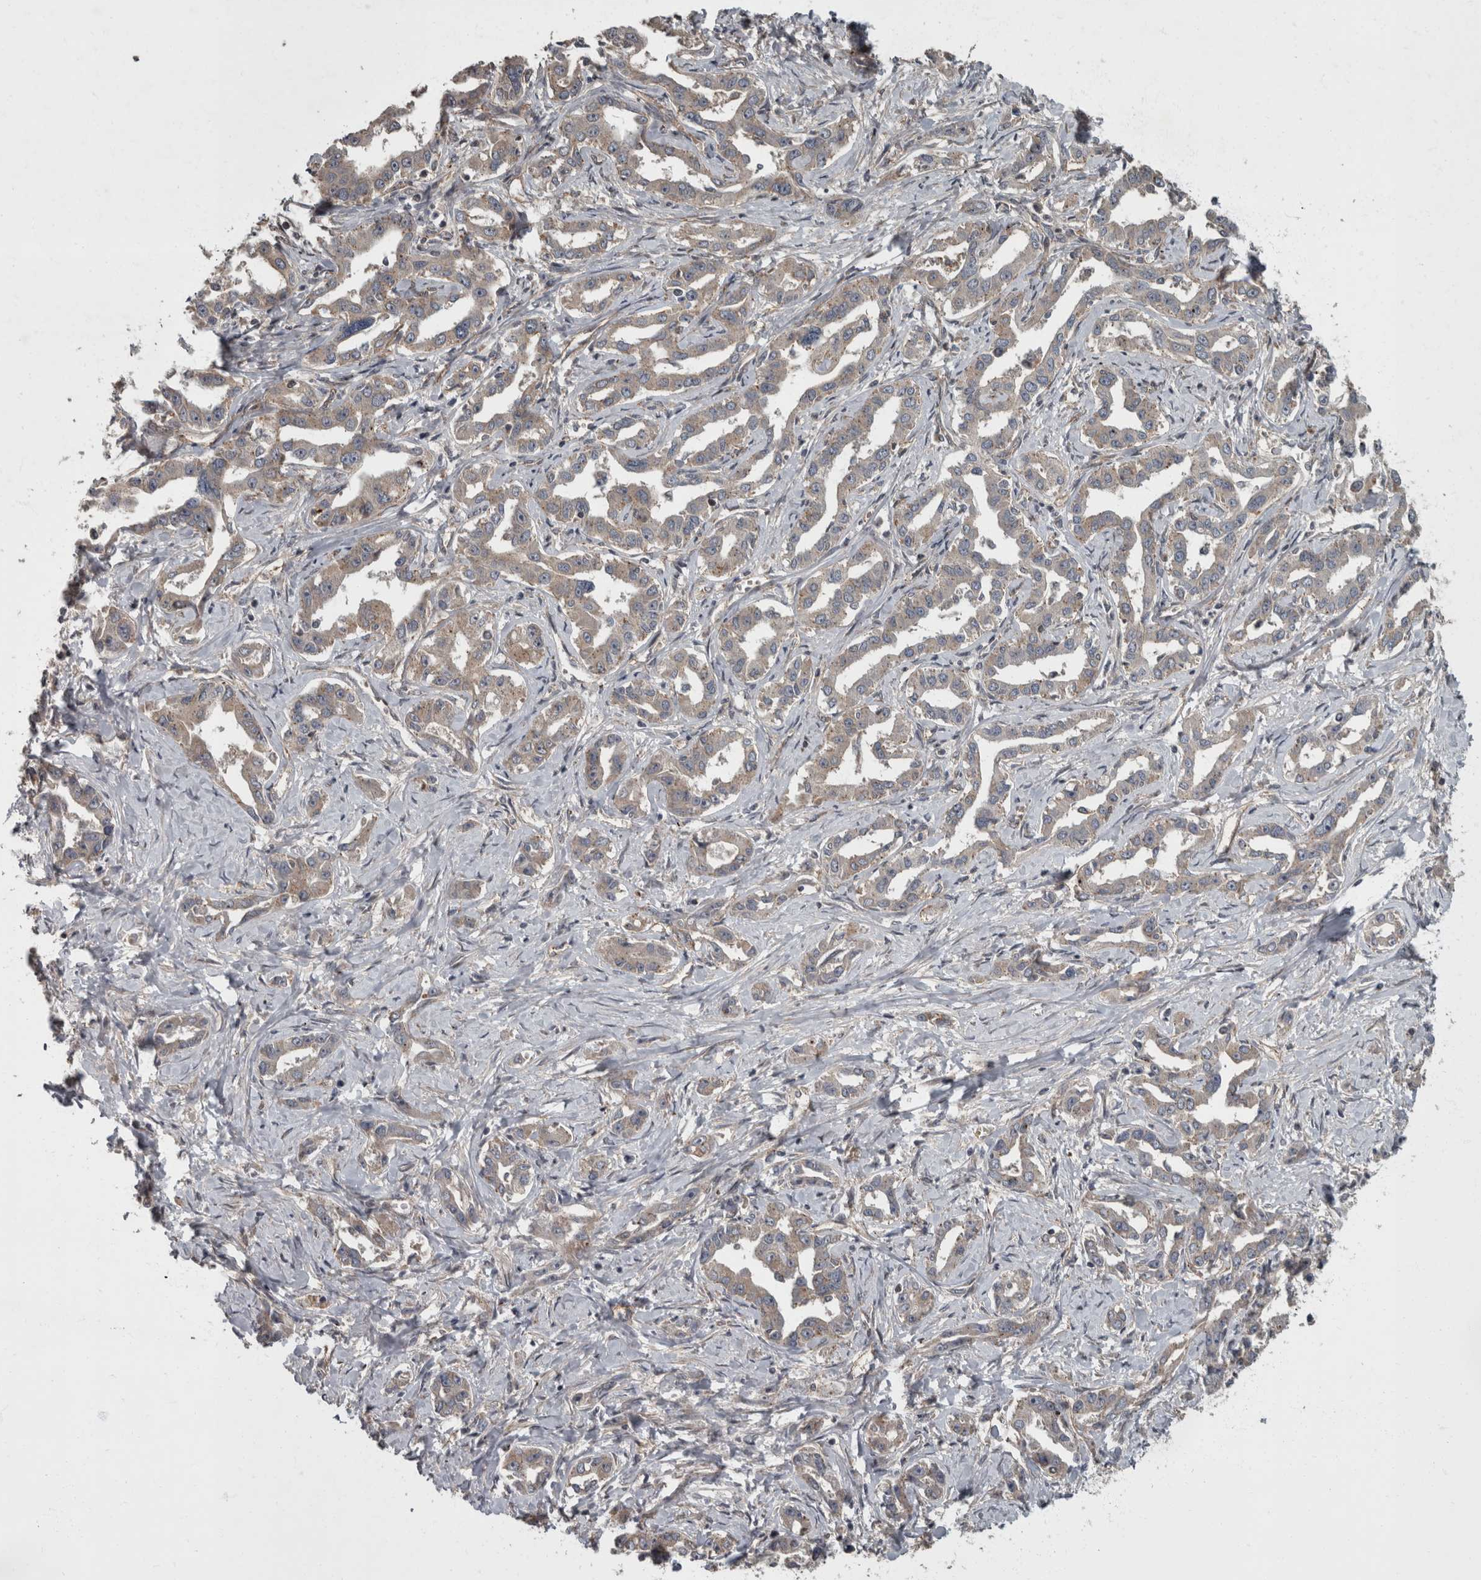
{"staining": {"intensity": "weak", "quantity": "<25%", "location": "cytoplasmic/membranous"}, "tissue": "liver cancer", "cell_type": "Tumor cells", "image_type": "cancer", "snomed": [{"axis": "morphology", "description": "Cholangiocarcinoma"}, {"axis": "topography", "description": "Liver"}], "caption": "Liver cancer was stained to show a protein in brown. There is no significant staining in tumor cells.", "gene": "VEGFD", "patient": {"sex": "male", "age": 59}}